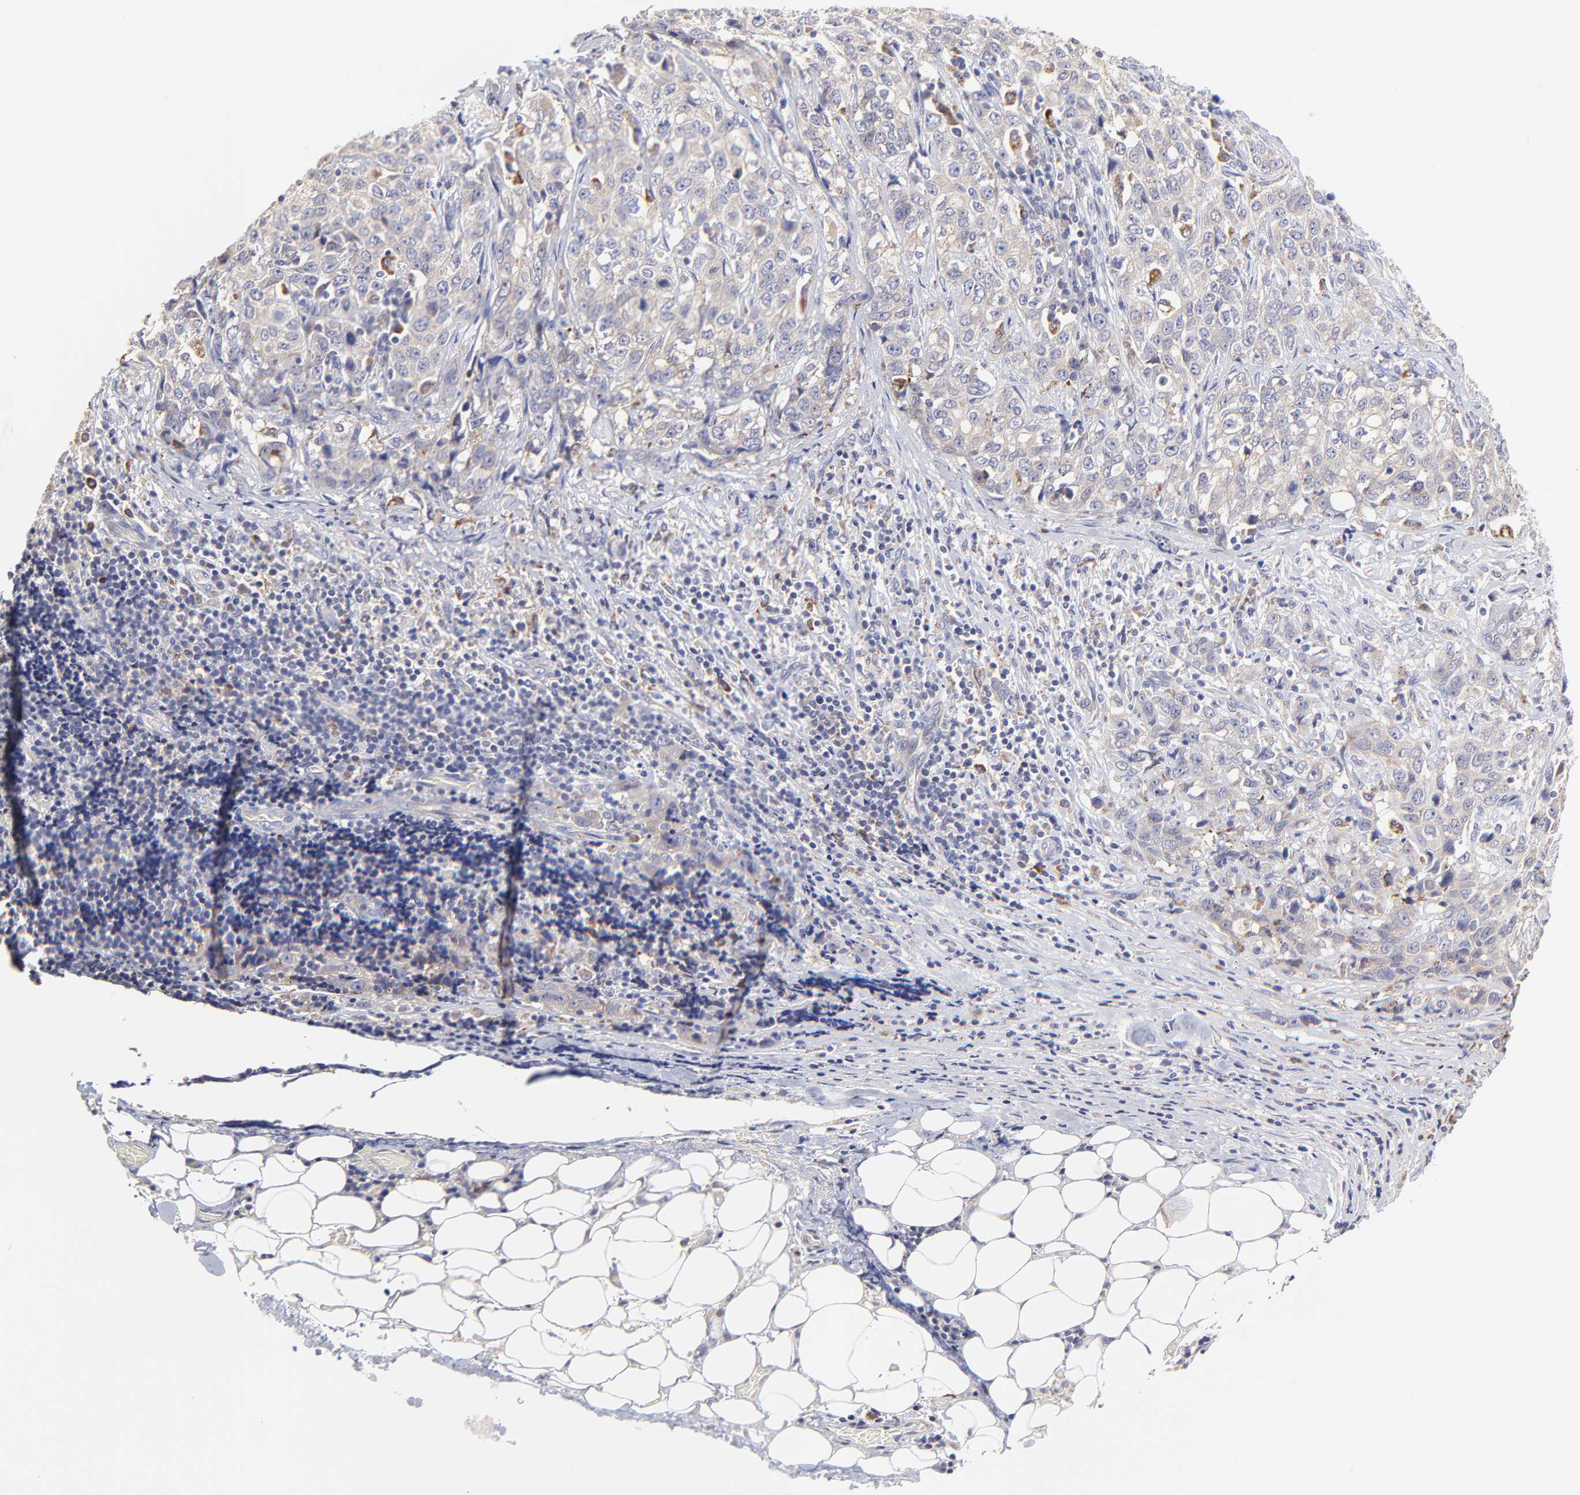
{"staining": {"intensity": "weak", "quantity": ">75%", "location": "cytoplasmic/membranous"}, "tissue": "stomach cancer", "cell_type": "Tumor cells", "image_type": "cancer", "snomed": [{"axis": "morphology", "description": "Adenocarcinoma, NOS"}, {"axis": "topography", "description": "Stomach"}], "caption": "High-magnification brightfield microscopy of adenocarcinoma (stomach) stained with DAB (brown) and counterstained with hematoxylin (blue). tumor cells exhibit weak cytoplasmic/membranous staining is present in about>75% of cells.", "gene": "GCSAM", "patient": {"sex": "male", "age": 48}}